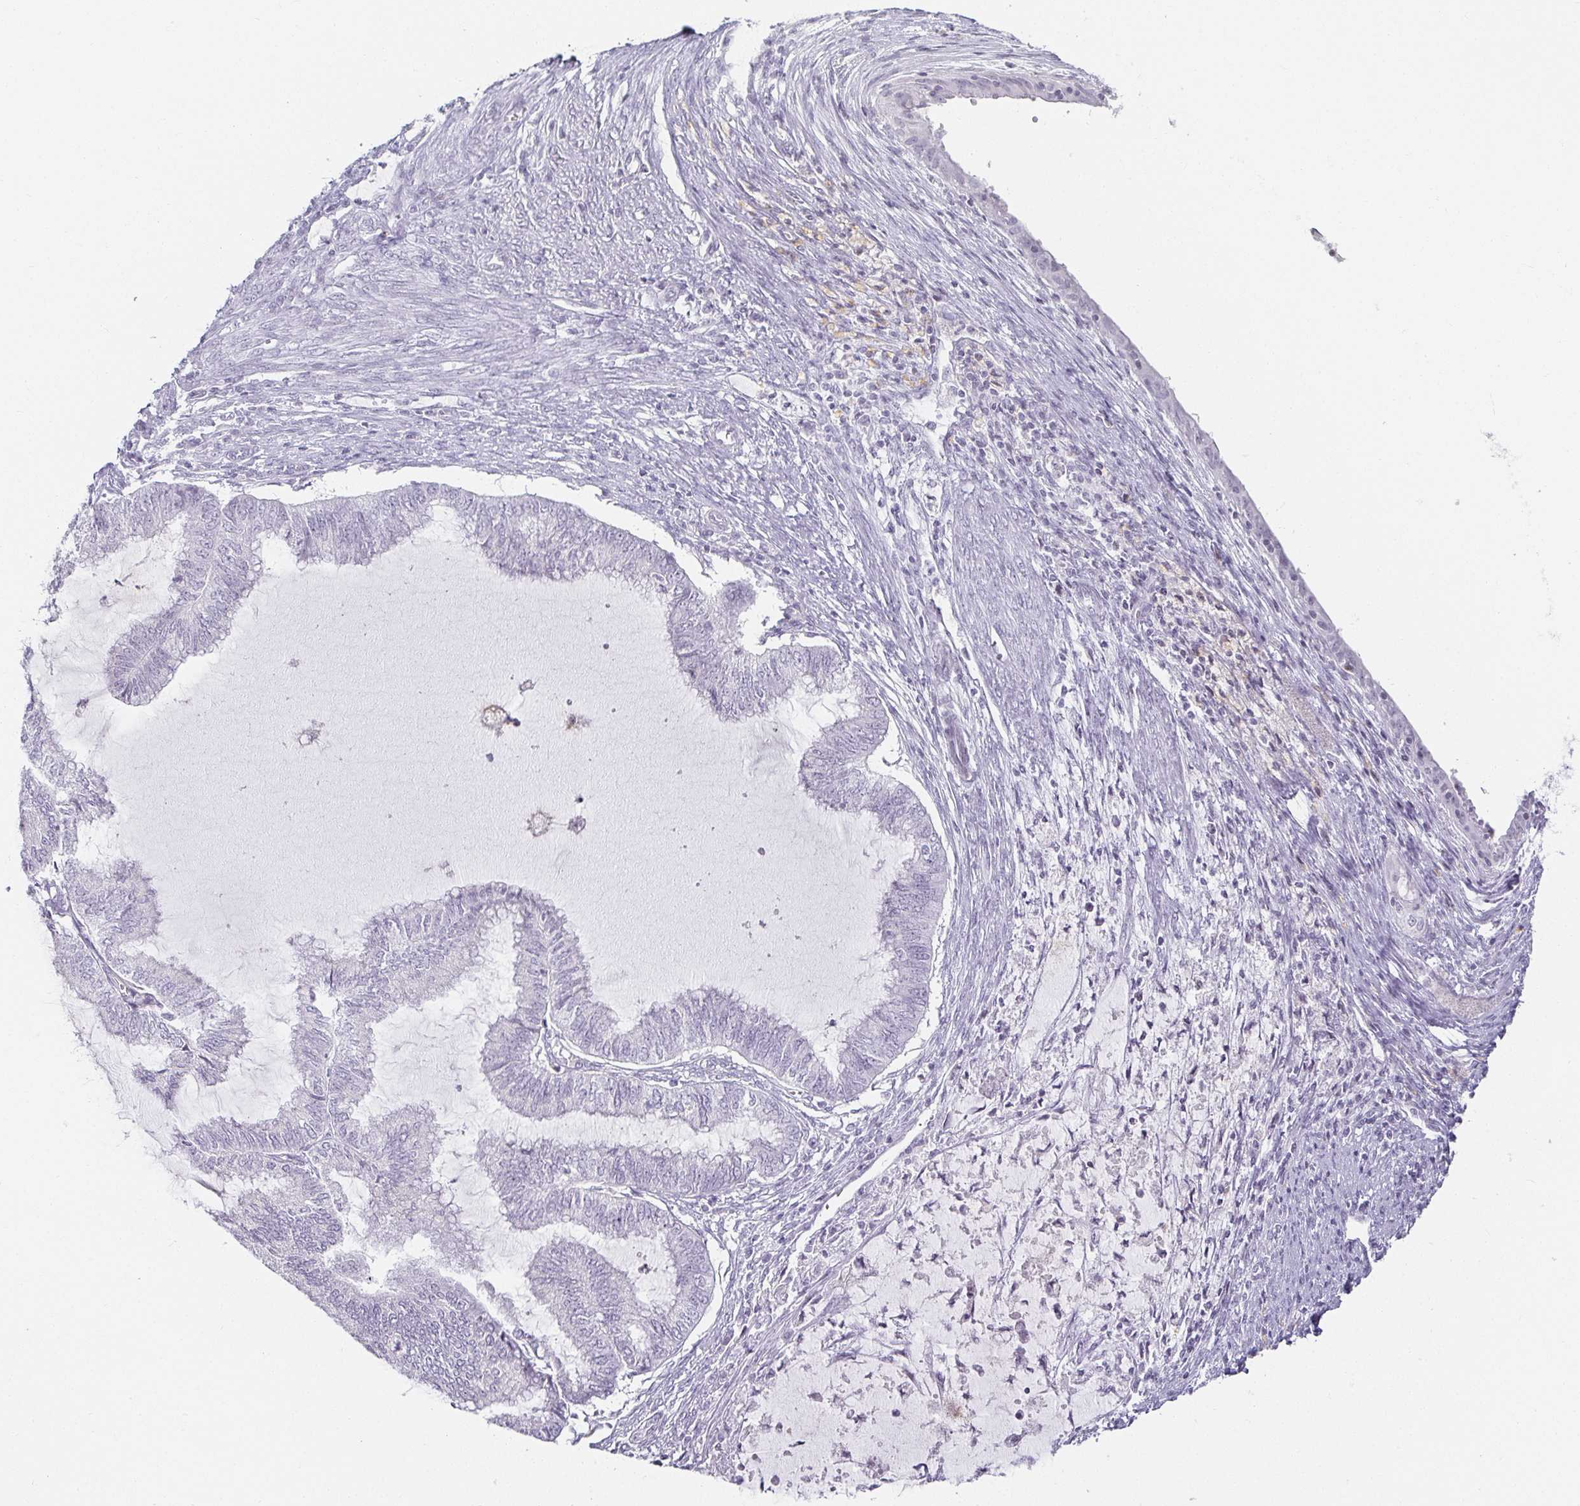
{"staining": {"intensity": "negative", "quantity": "none", "location": "none"}, "tissue": "endometrial cancer", "cell_type": "Tumor cells", "image_type": "cancer", "snomed": [{"axis": "morphology", "description": "Adenocarcinoma, NOS"}, {"axis": "topography", "description": "Endometrium"}], "caption": "Tumor cells are negative for brown protein staining in endometrial cancer (adenocarcinoma). Nuclei are stained in blue.", "gene": "ACAN", "patient": {"sex": "female", "age": 79}}